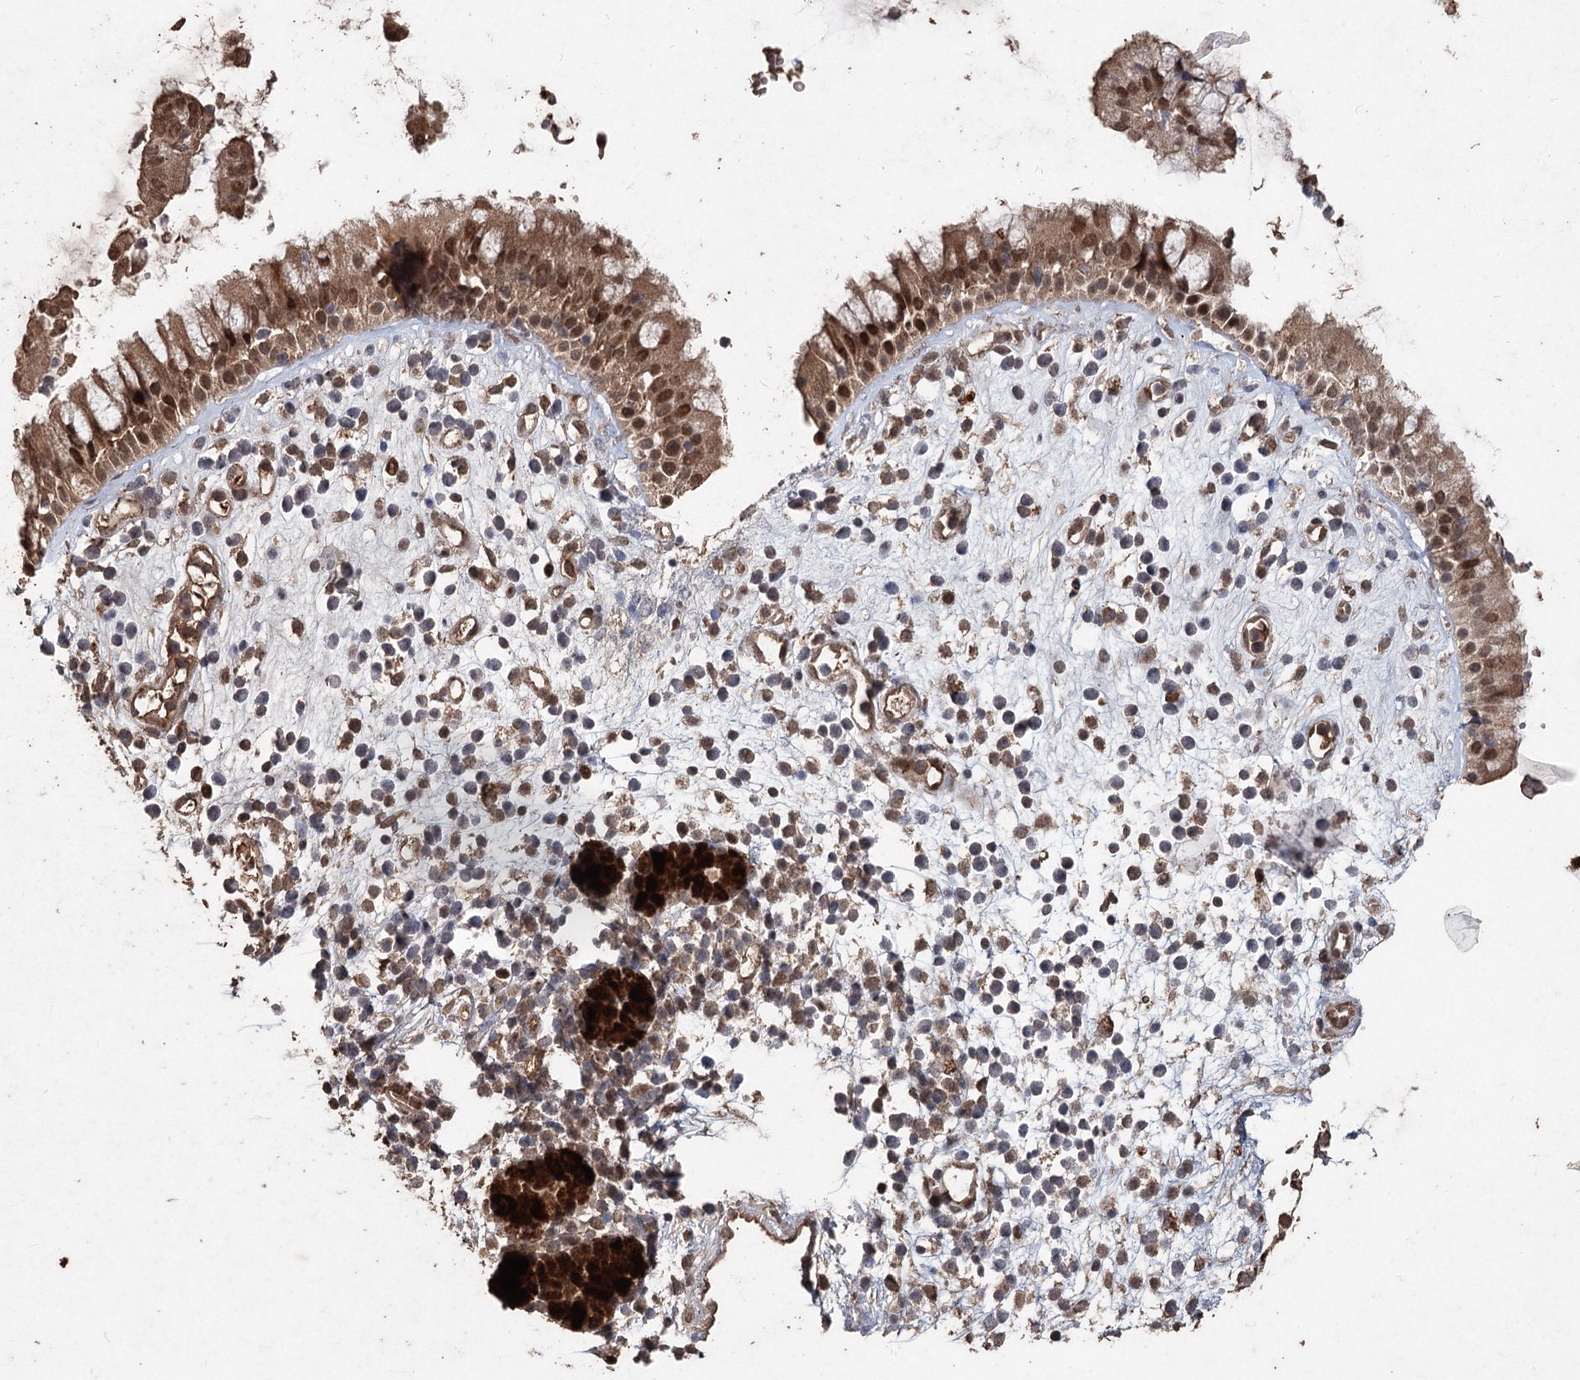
{"staining": {"intensity": "moderate", "quantity": ">75%", "location": "cytoplasmic/membranous,nuclear"}, "tissue": "nasopharynx", "cell_type": "Respiratory epithelial cells", "image_type": "normal", "snomed": [{"axis": "morphology", "description": "Normal tissue, NOS"}, {"axis": "morphology", "description": "Inflammation, NOS"}, {"axis": "topography", "description": "Nasopharynx"}], "caption": "DAB (3,3'-diaminobenzidine) immunohistochemical staining of unremarkable human nasopharynx exhibits moderate cytoplasmic/membranous,nuclear protein staining in approximately >75% of respiratory epithelial cells.", "gene": "FBXO7", "patient": {"sex": "male", "age": 29}}